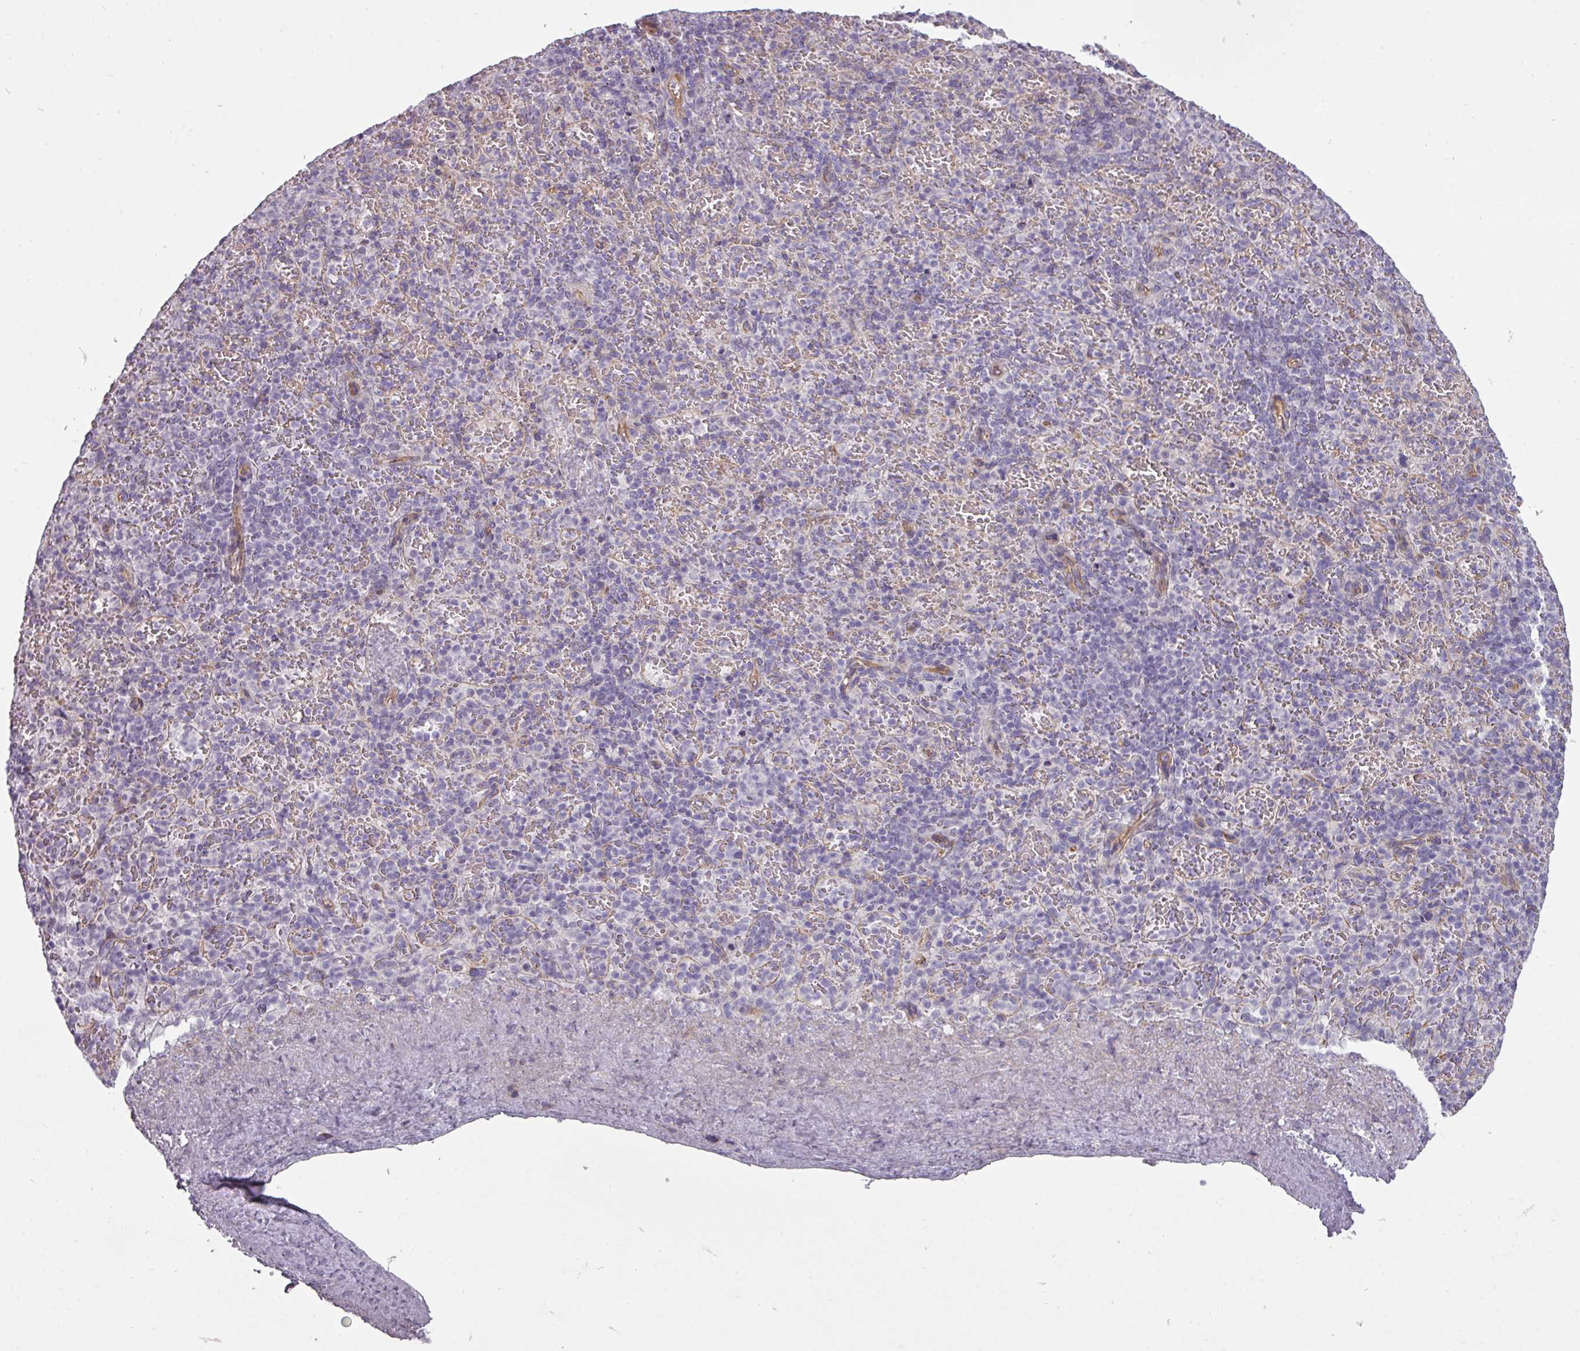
{"staining": {"intensity": "negative", "quantity": "none", "location": "none"}, "tissue": "spleen", "cell_type": "Cells in red pulp", "image_type": "normal", "snomed": [{"axis": "morphology", "description": "Normal tissue, NOS"}, {"axis": "topography", "description": "Spleen"}], "caption": "An immunohistochemistry image of benign spleen is shown. There is no staining in cells in red pulp of spleen.", "gene": "CHRDL1", "patient": {"sex": "female", "age": 74}}